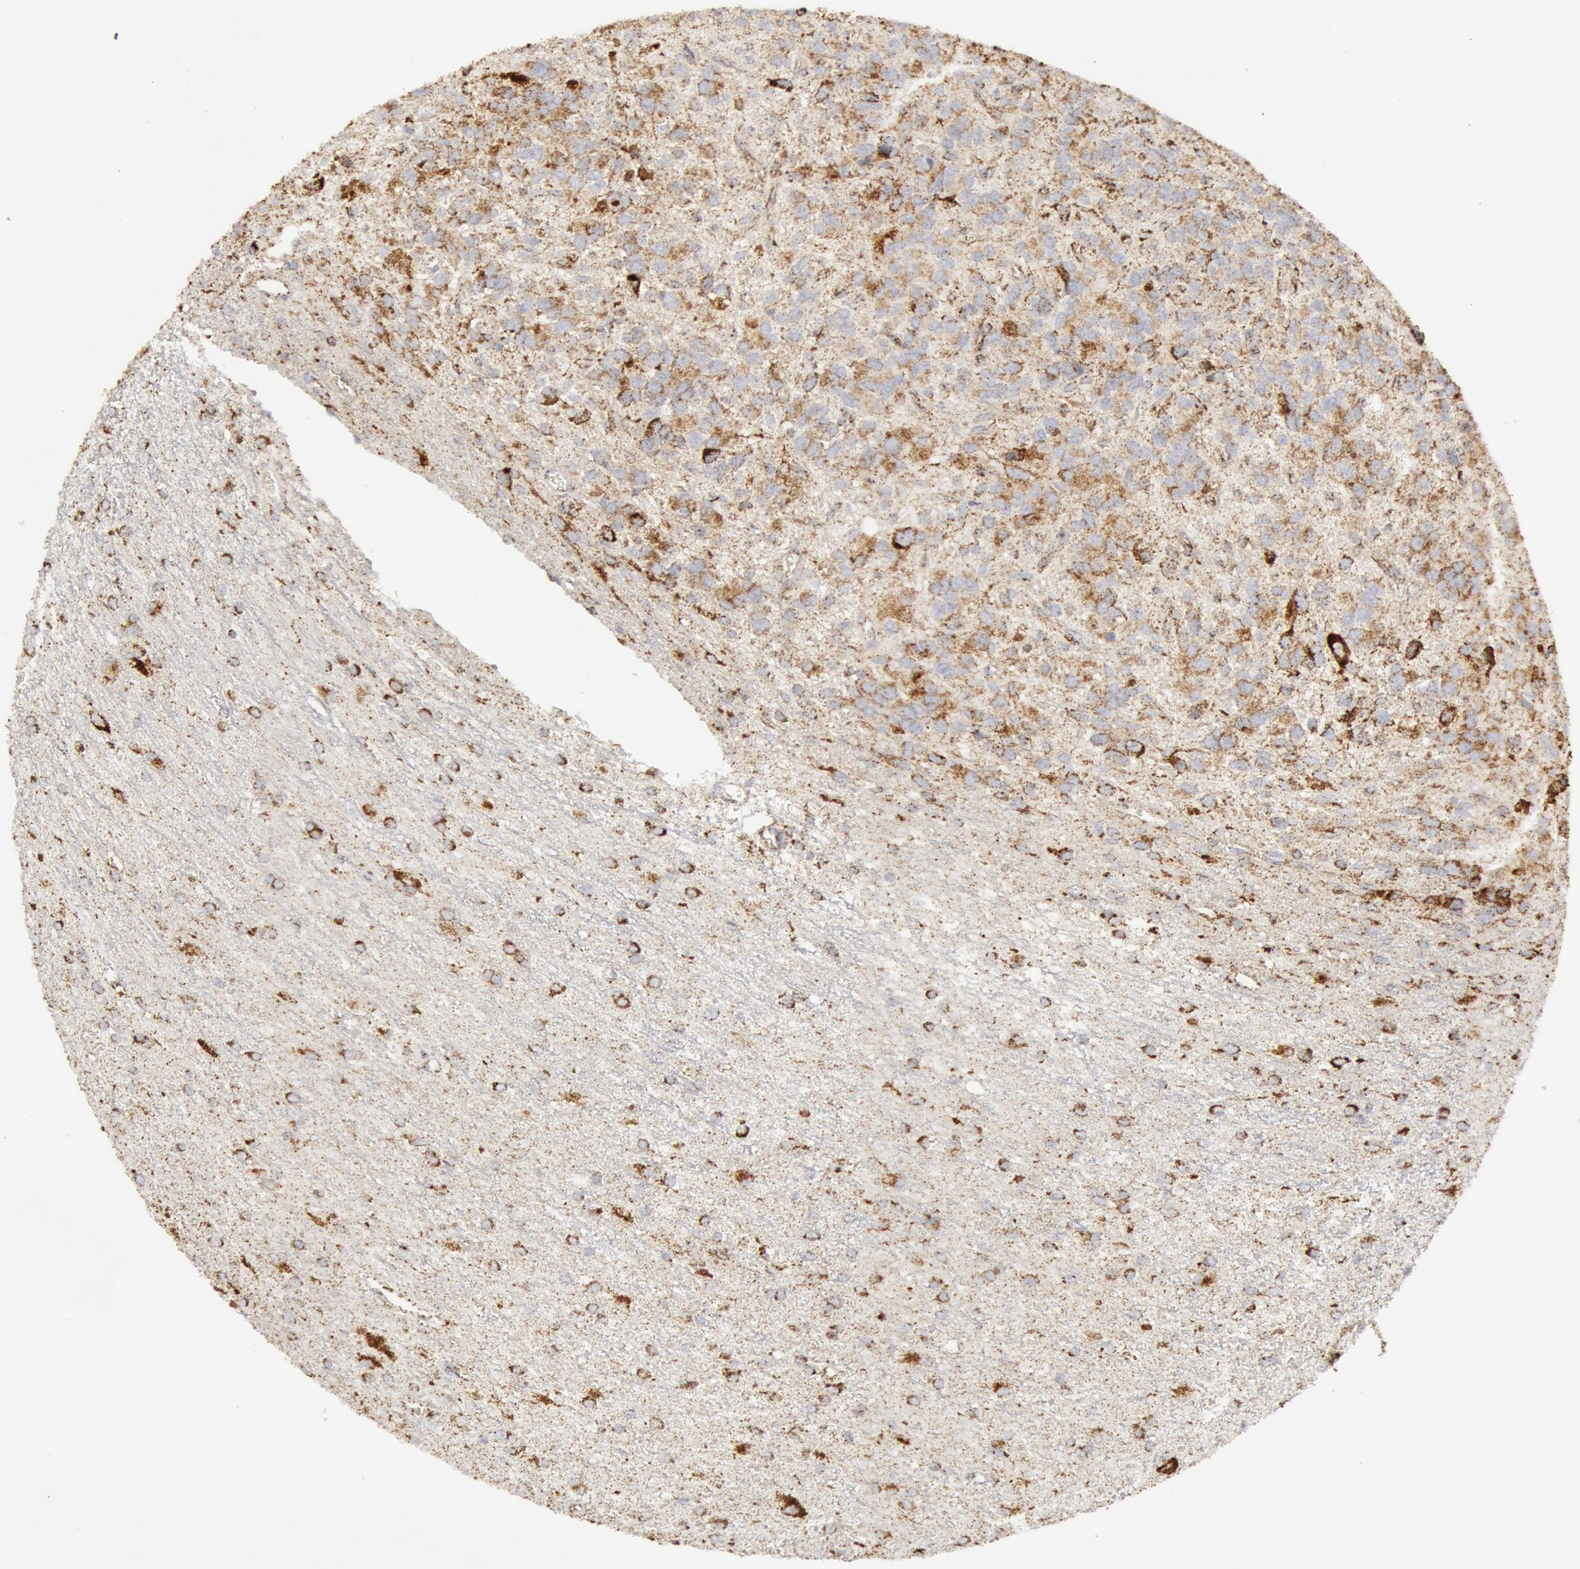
{"staining": {"intensity": "moderate", "quantity": "25%-75%", "location": "cytoplasmic/membranous"}, "tissue": "glioma", "cell_type": "Tumor cells", "image_type": "cancer", "snomed": [{"axis": "morphology", "description": "Glioma, malignant, Low grade"}, {"axis": "topography", "description": "Brain"}], "caption": "Human low-grade glioma (malignant) stained for a protein (brown) reveals moderate cytoplasmic/membranous positive positivity in approximately 25%-75% of tumor cells.", "gene": "ATP5F1B", "patient": {"sex": "female", "age": 15}}